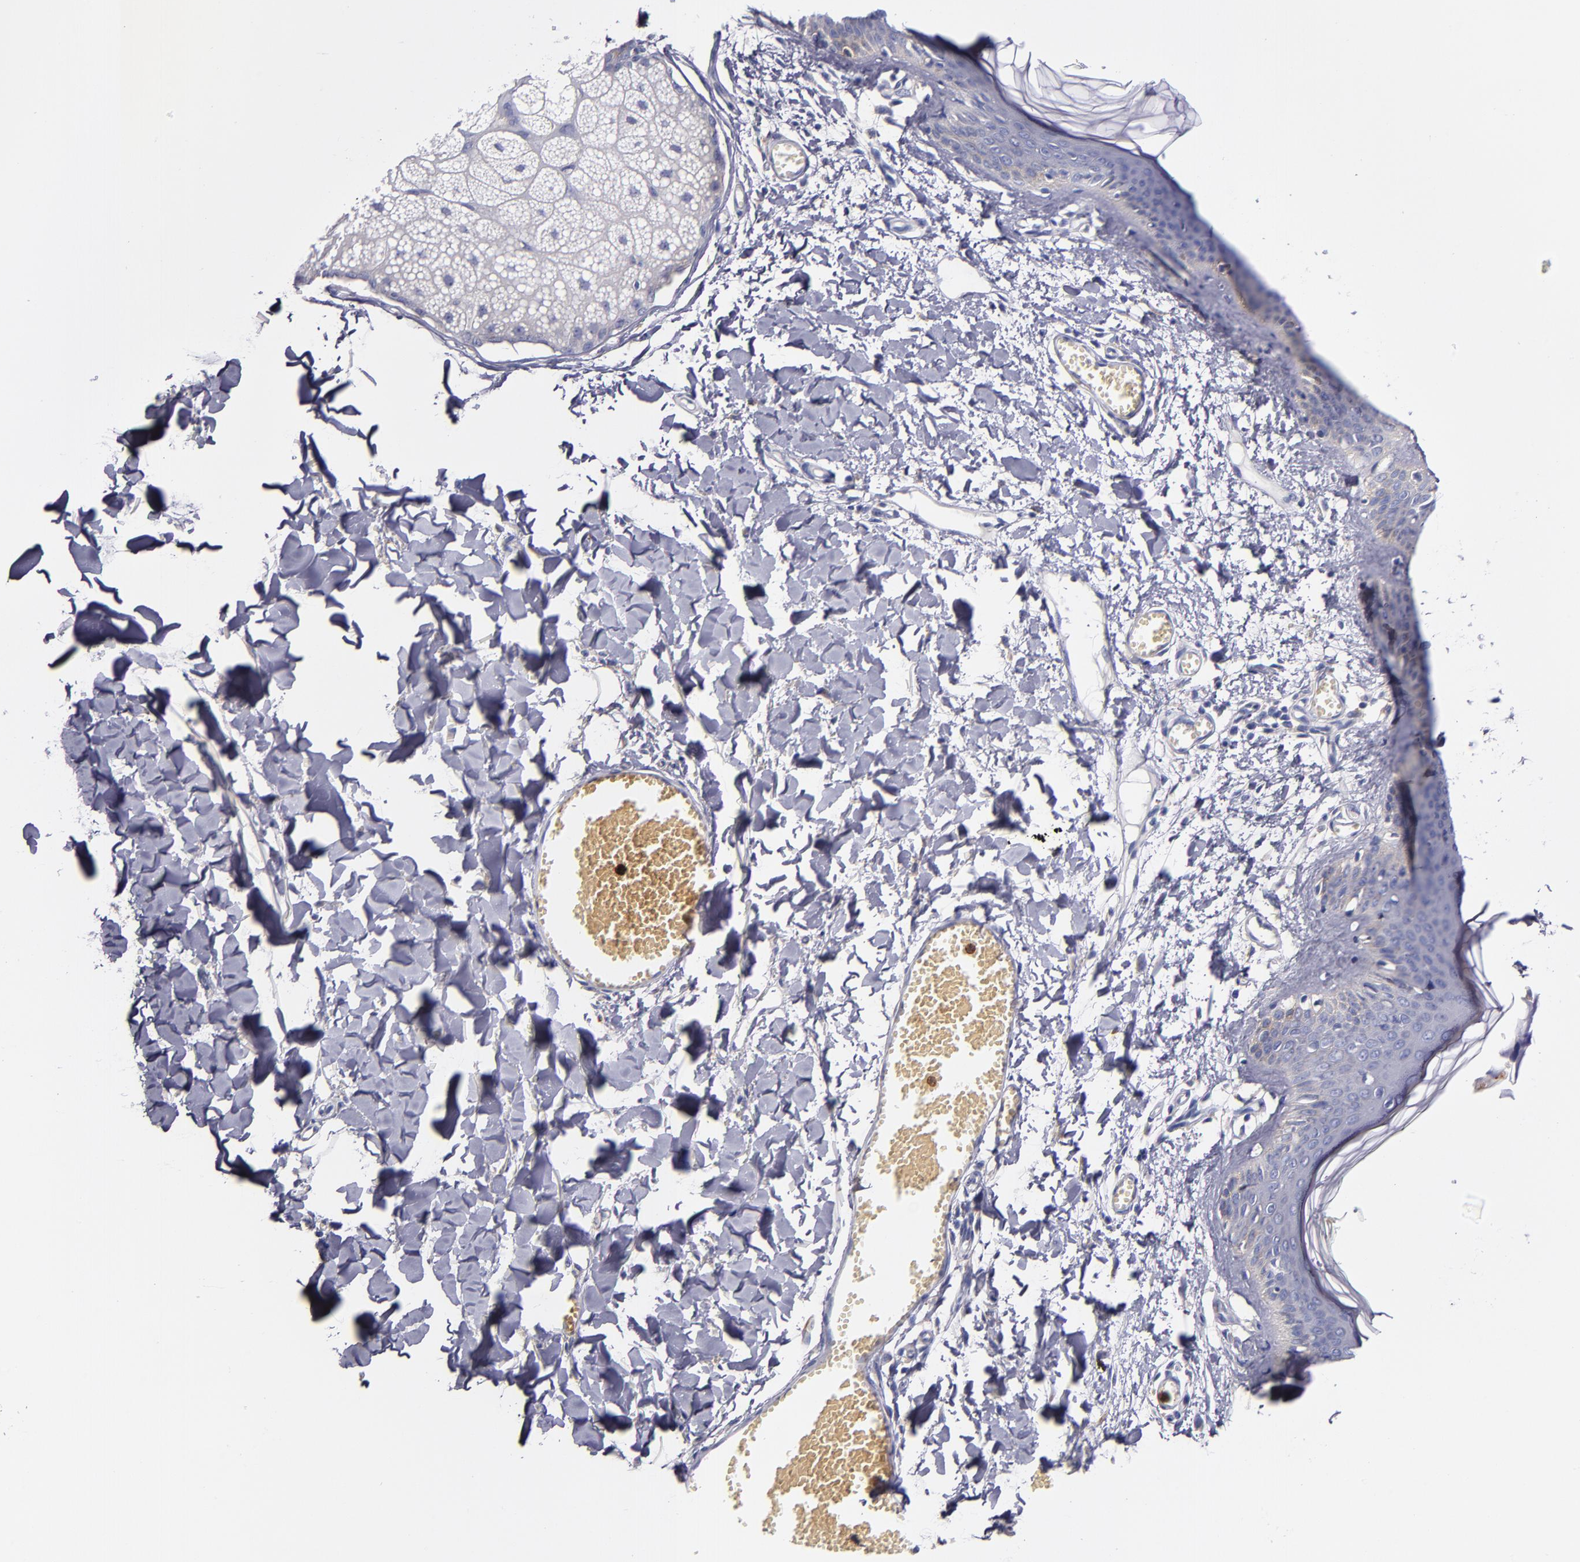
{"staining": {"intensity": "negative", "quantity": "none", "location": "none"}, "tissue": "skin", "cell_type": "Fibroblasts", "image_type": "normal", "snomed": [{"axis": "morphology", "description": "Normal tissue, NOS"}, {"axis": "morphology", "description": "Sarcoma, NOS"}, {"axis": "topography", "description": "Skin"}, {"axis": "topography", "description": "Soft tissue"}], "caption": "IHC micrograph of benign skin: skin stained with DAB (3,3'-diaminobenzidine) demonstrates no significant protein expression in fibroblasts.", "gene": "C5AR1", "patient": {"sex": "female", "age": 51}}